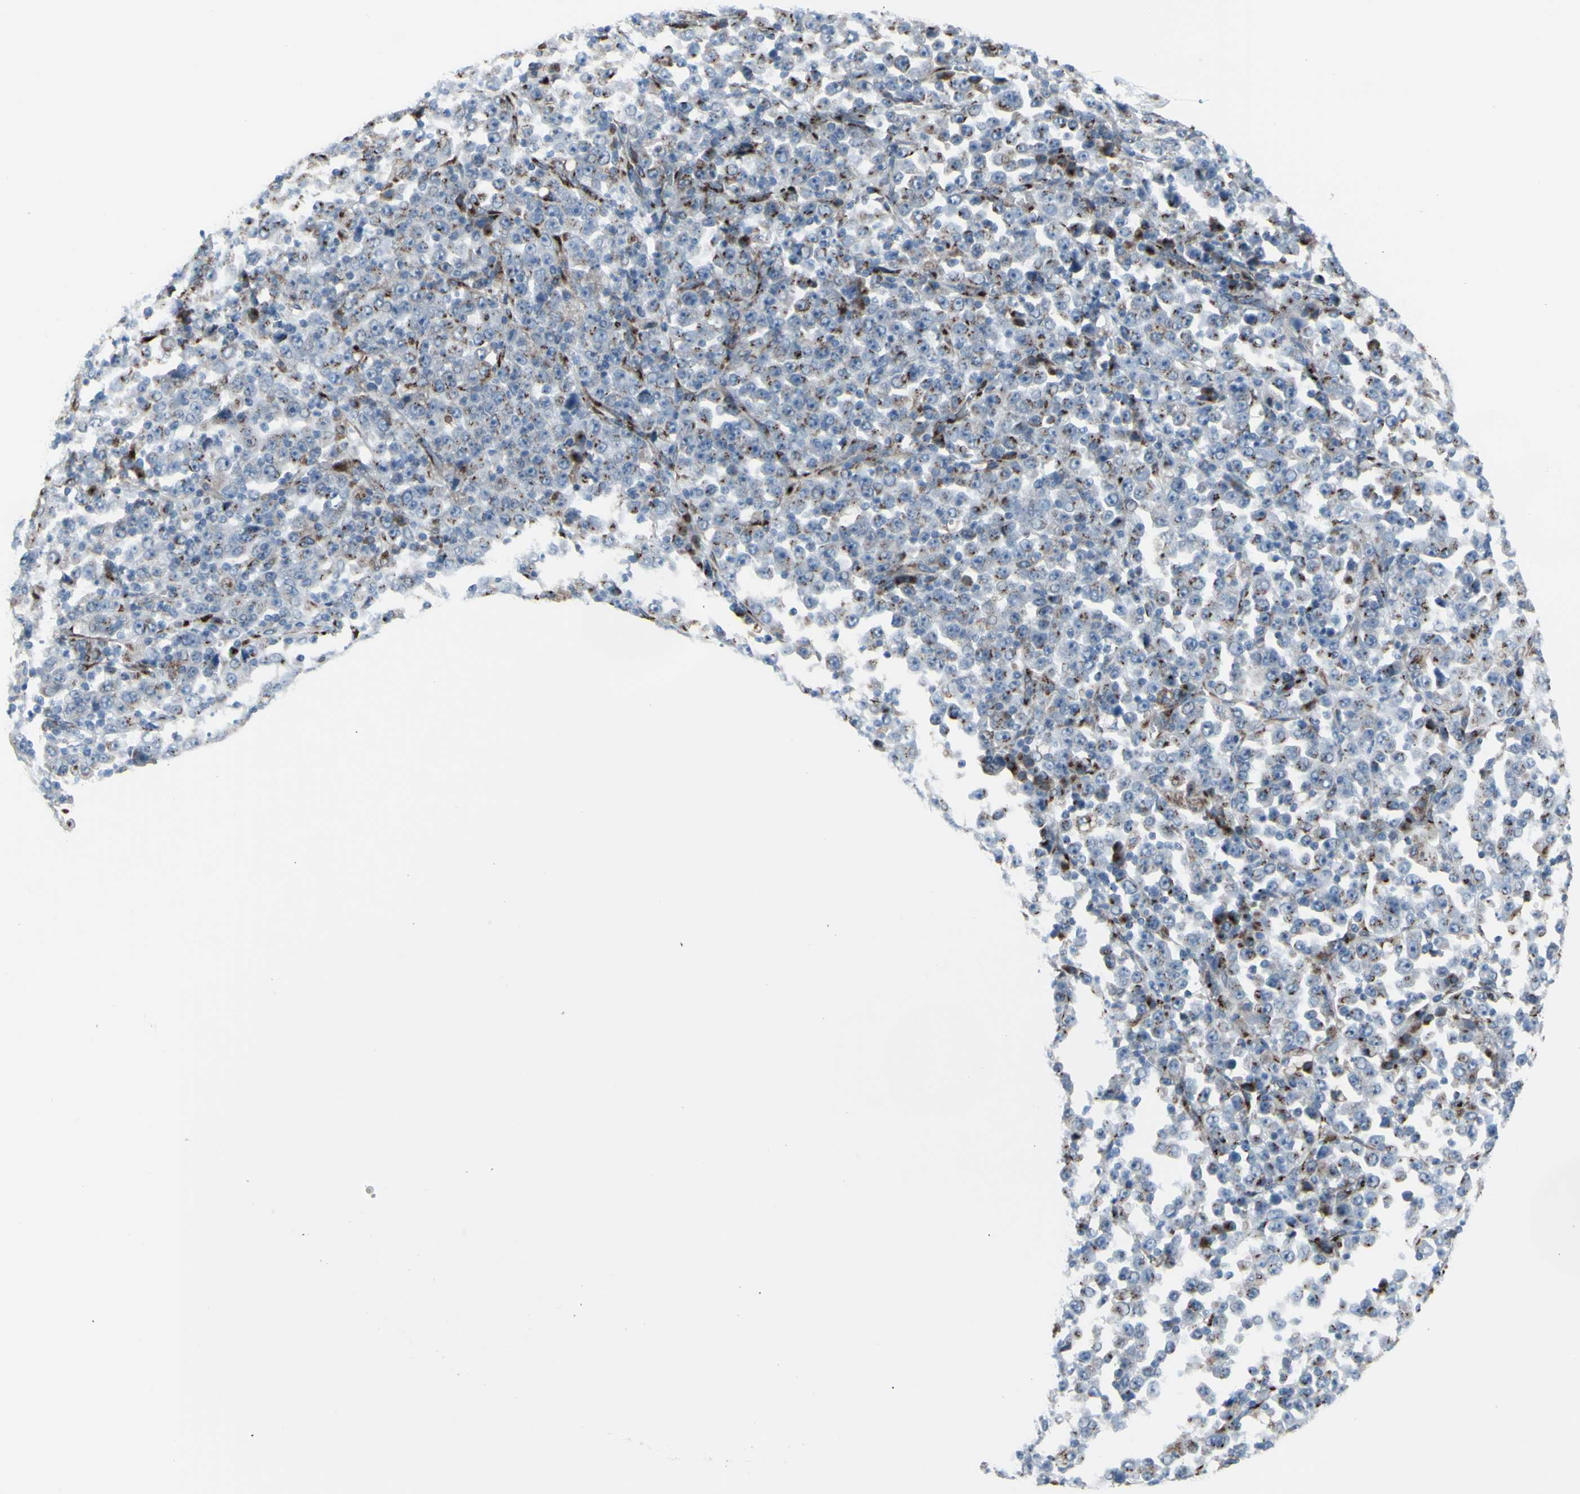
{"staining": {"intensity": "moderate", "quantity": "25%-75%", "location": "cytoplasmic/membranous"}, "tissue": "stomach cancer", "cell_type": "Tumor cells", "image_type": "cancer", "snomed": [{"axis": "morphology", "description": "Normal tissue, NOS"}, {"axis": "morphology", "description": "Adenocarcinoma, NOS"}, {"axis": "topography", "description": "Stomach, upper"}, {"axis": "topography", "description": "Stomach"}], "caption": "This is a photomicrograph of IHC staining of stomach adenocarcinoma, which shows moderate positivity in the cytoplasmic/membranous of tumor cells.", "gene": "GLG1", "patient": {"sex": "male", "age": 59}}